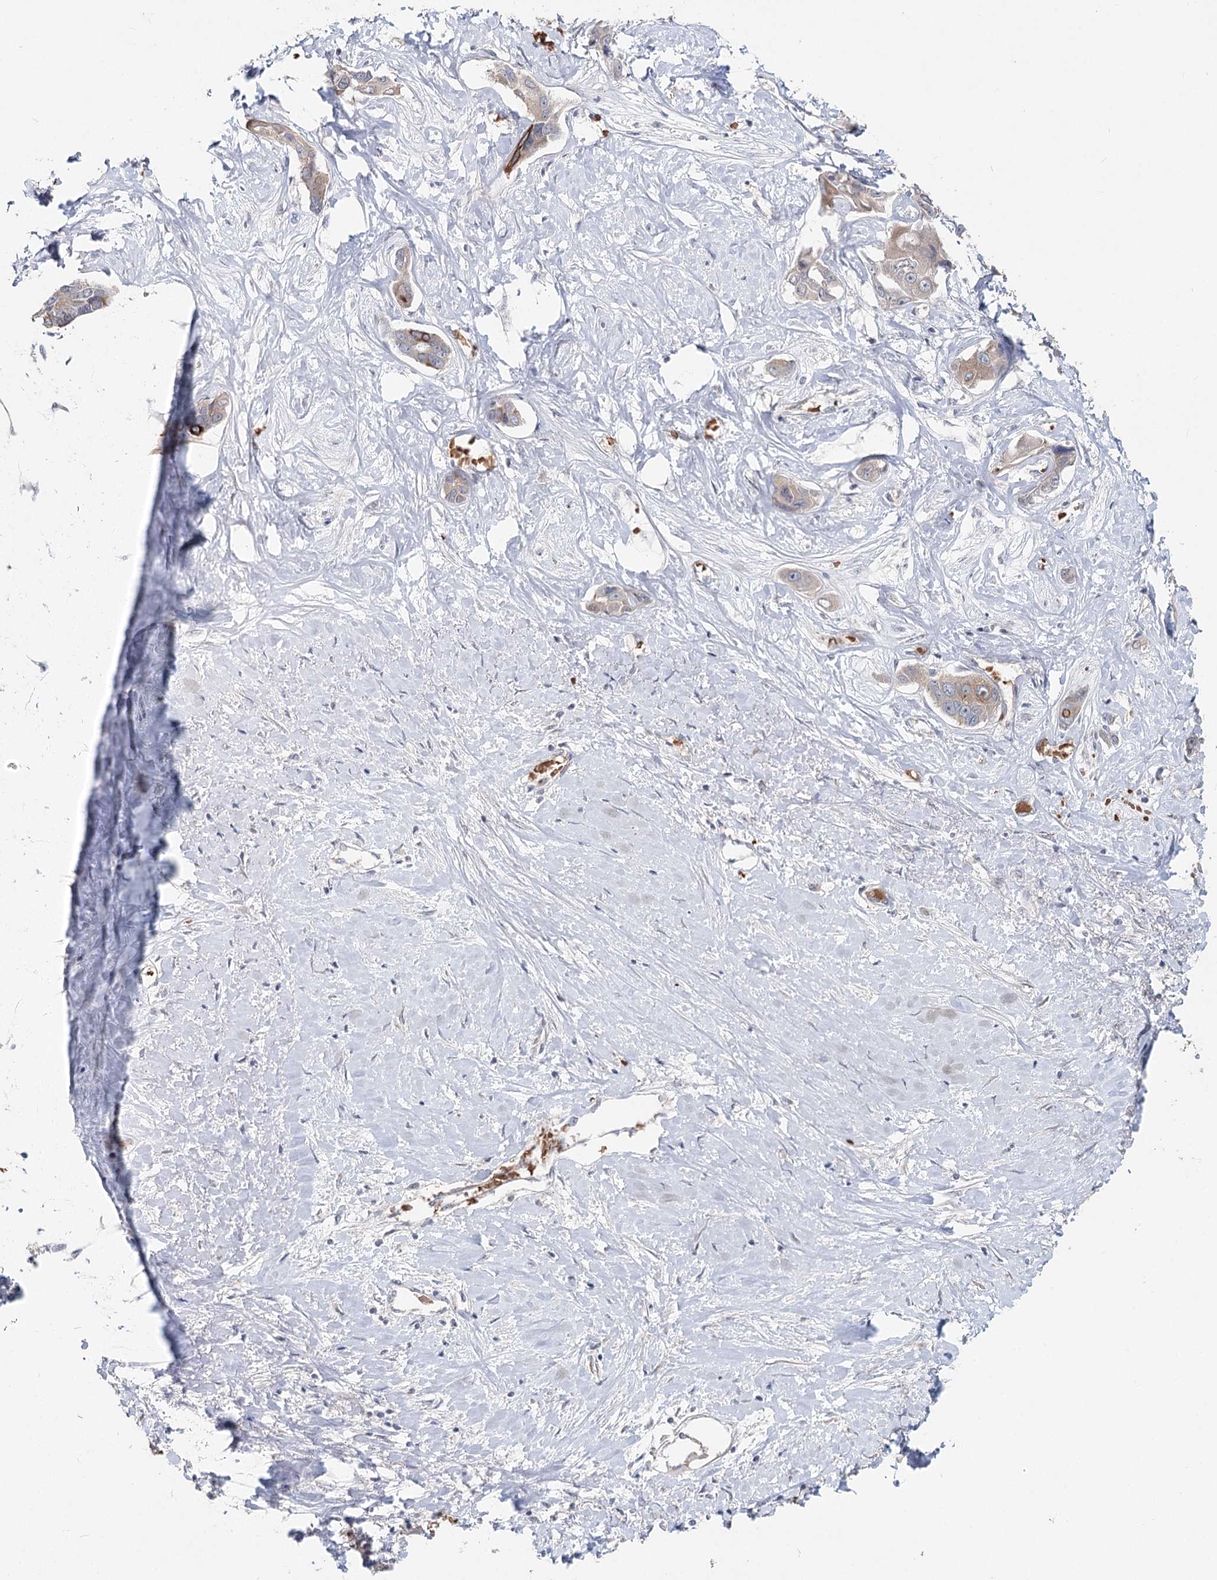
{"staining": {"intensity": "weak", "quantity": "<25%", "location": "cytoplasmic/membranous"}, "tissue": "liver cancer", "cell_type": "Tumor cells", "image_type": "cancer", "snomed": [{"axis": "morphology", "description": "Cholangiocarcinoma"}, {"axis": "topography", "description": "Liver"}], "caption": "DAB immunohistochemical staining of liver cancer reveals no significant positivity in tumor cells. The staining is performed using DAB (3,3'-diaminobenzidine) brown chromogen with nuclei counter-stained in using hematoxylin.", "gene": "FBXO7", "patient": {"sex": "male", "age": 59}}